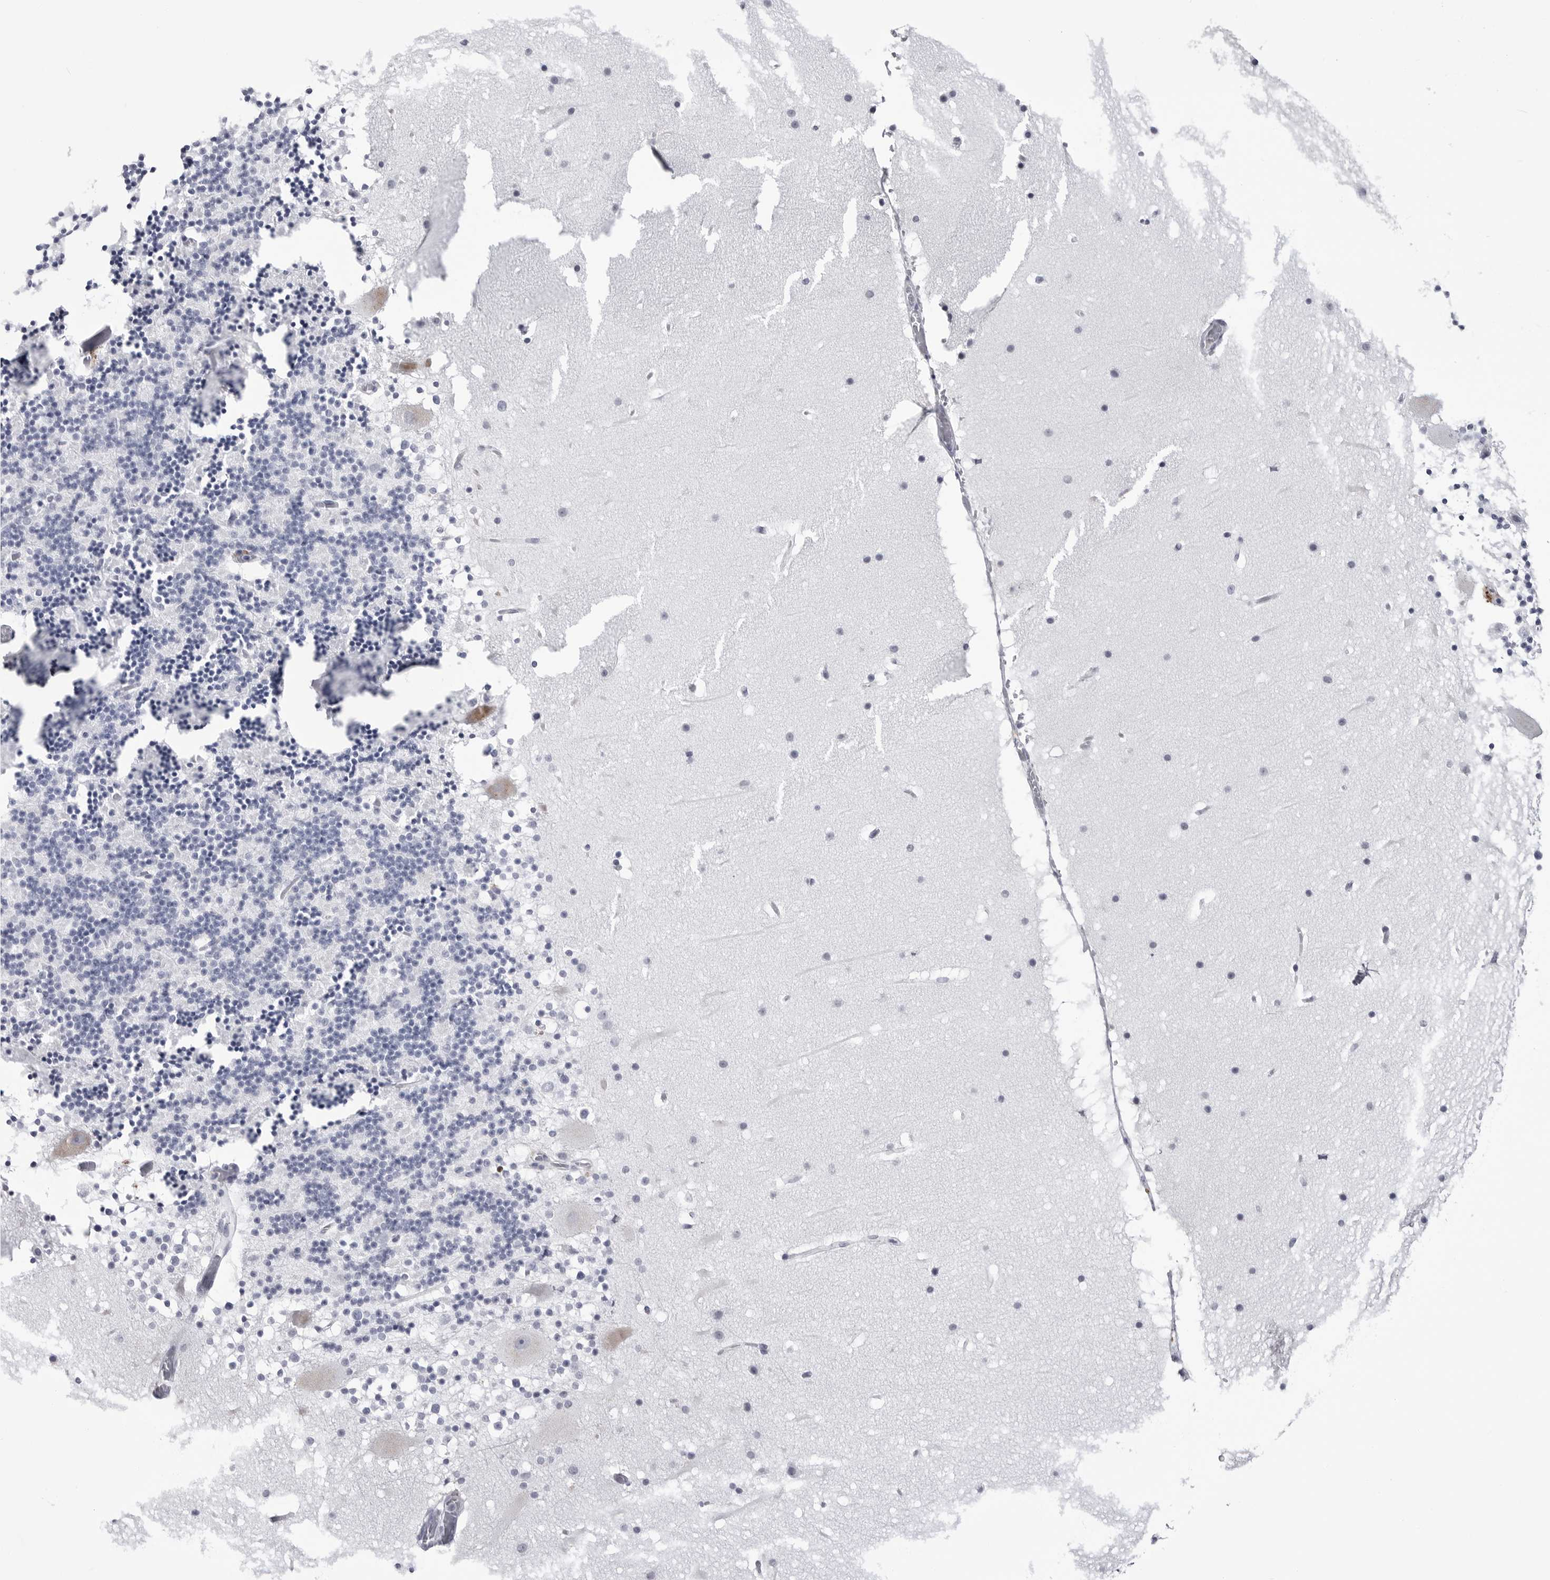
{"staining": {"intensity": "negative", "quantity": "none", "location": "none"}, "tissue": "cerebellum", "cell_type": "Cells in granular layer", "image_type": "normal", "snomed": [{"axis": "morphology", "description": "Normal tissue, NOS"}, {"axis": "topography", "description": "Cerebellum"}], "caption": "High magnification brightfield microscopy of benign cerebellum stained with DAB (3,3'-diaminobenzidine) (brown) and counterstained with hematoxylin (blue): cells in granular layer show no significant expression.", "gene": "COL26A1", "patient": {"sex": "male", "age": 57}}